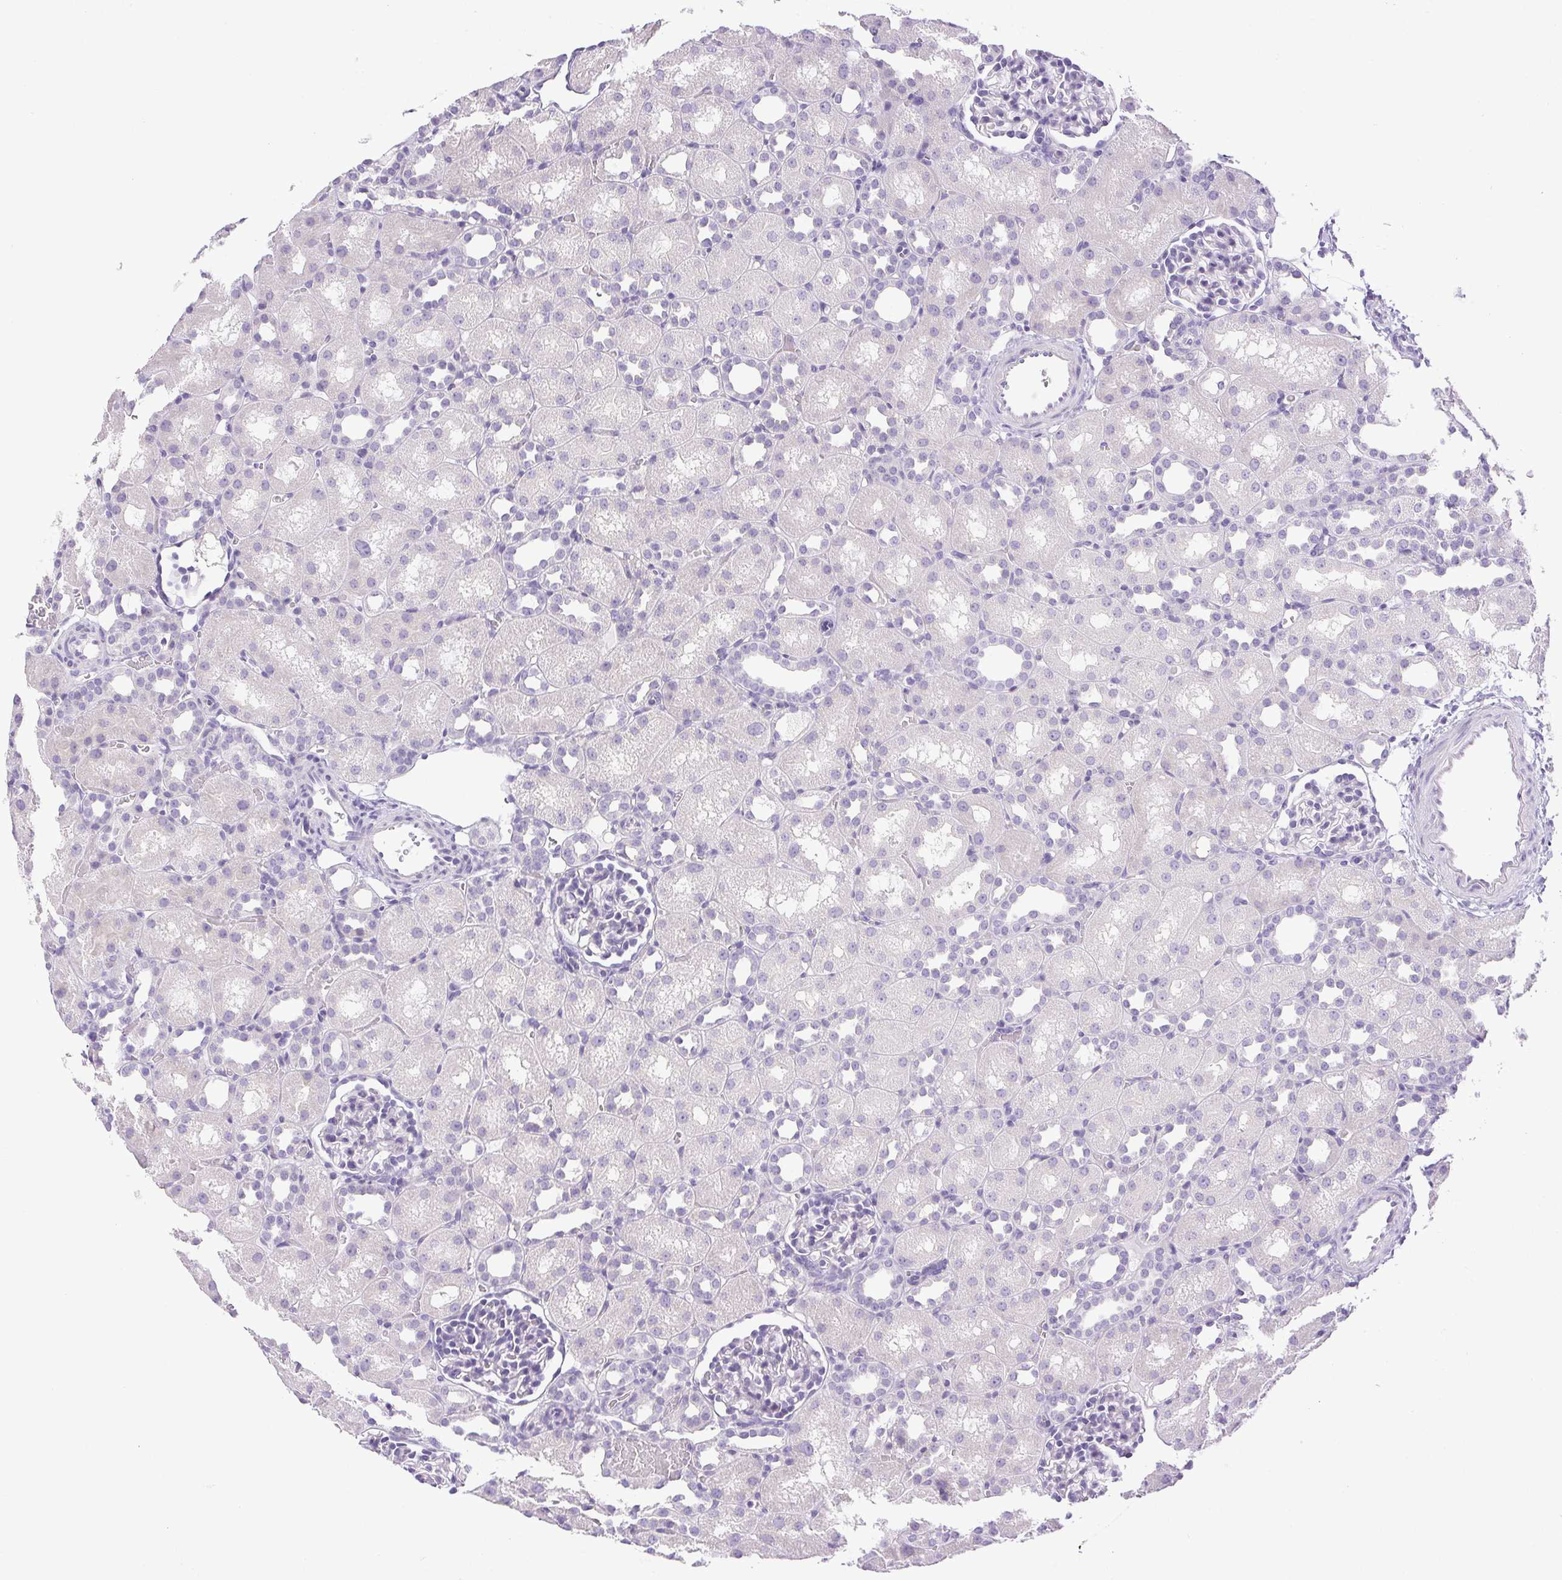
{"staining": {"intensity": "negative", "quantity": "none", "location": "none"}, "tissue": "kidney", "cell_type": "Cells in glomeruli", "image_type": "normal", "snomed": [{"axis": "morphology", "description": "Normal tissue, NOS"}, {"axis": "topography", "description": "Kidney"}], "caption": "Cells in glomeruli show no significant protein expression in benign kidney. The staining was performed using DAB (3,3'-diaminobenzidine) to visualize the protein expression in brown, while the nuclei were stained in blue with hematoxylin (Magnification: 20x).", "gene": "PAPPA2", "patient": {"sex": "male", "age": 1}}